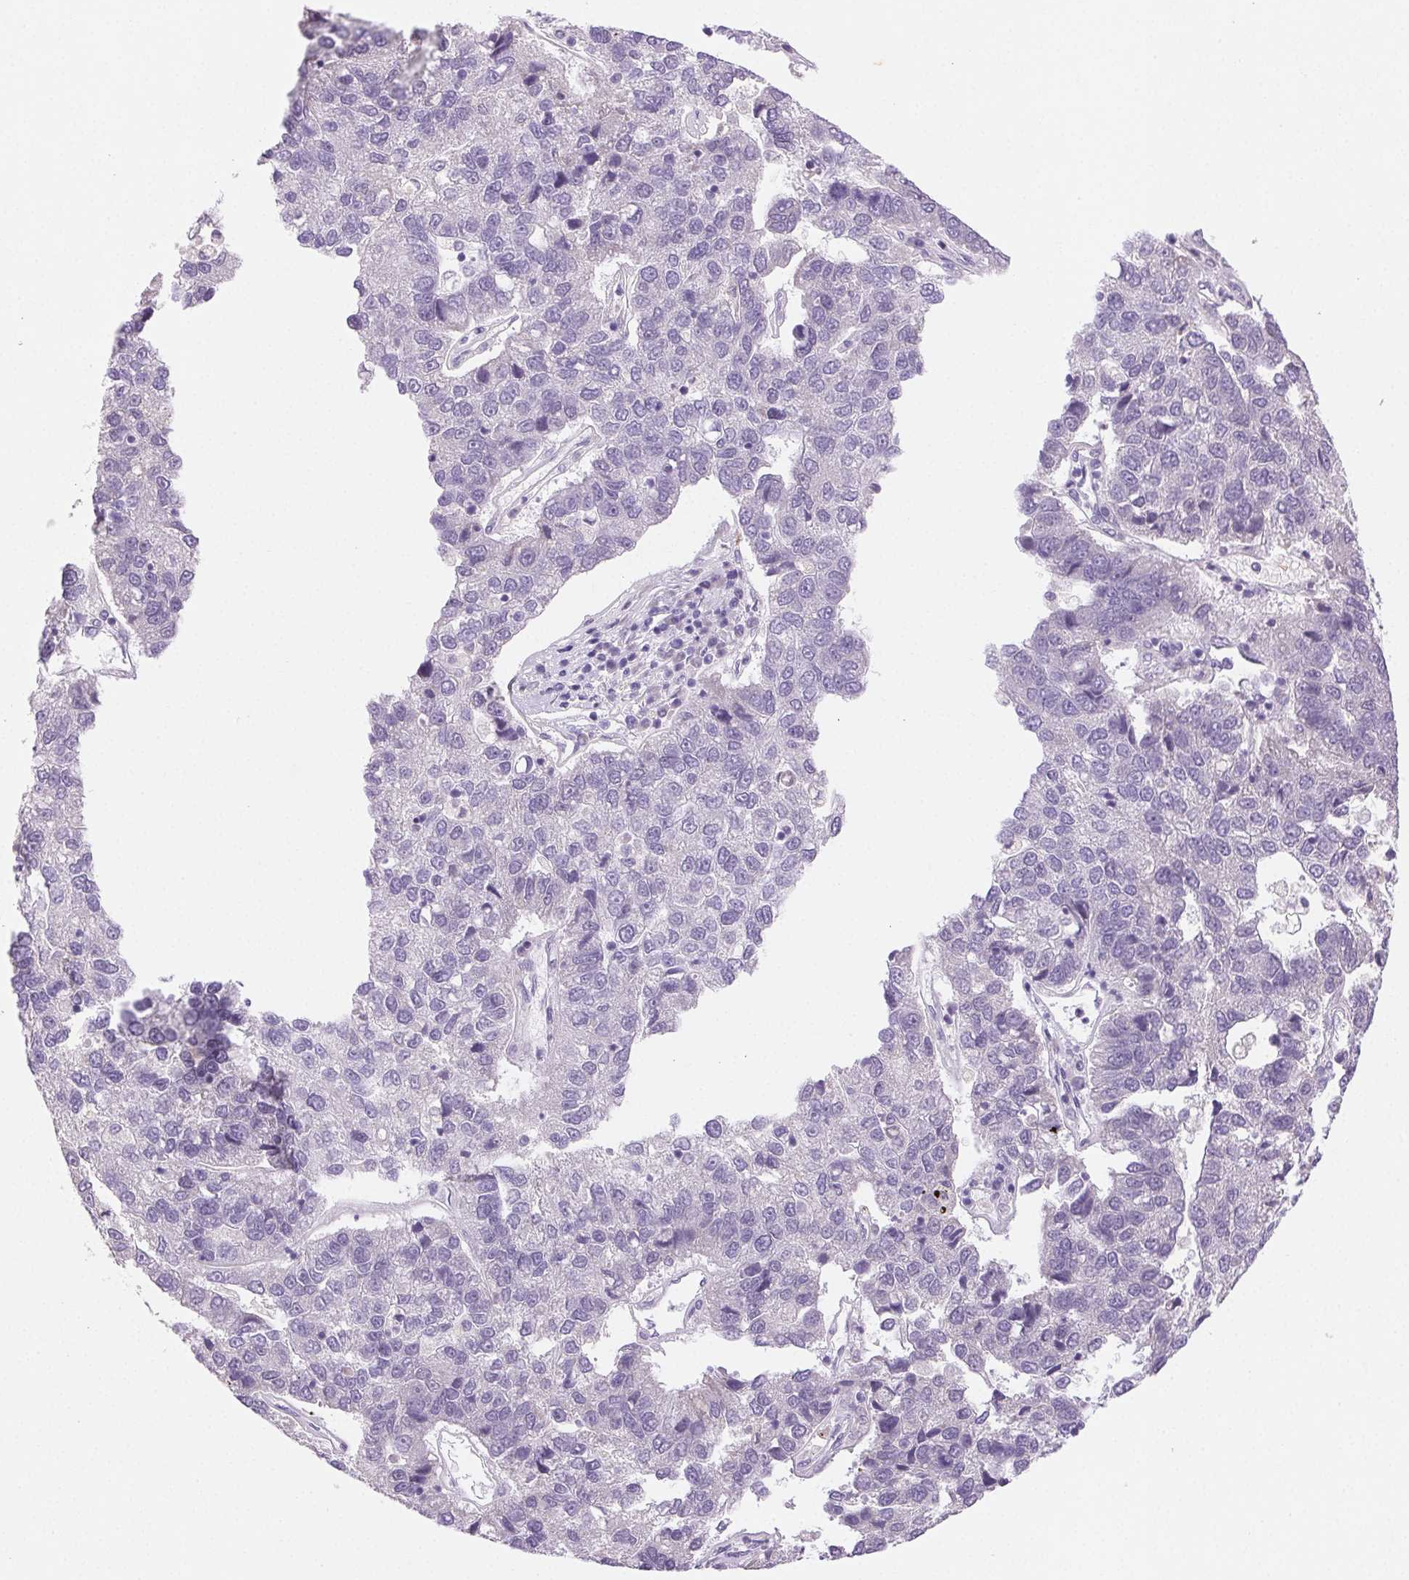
{"staining": {"intensity": "negative", "quantity": "none", "location": "none"}, "tissue": "pancreatic cancer", "cell_type": "Tumor cells", "image_type": "cancer", "snomed": [{"axis": "morphology", "description": "Adenocarcinoma, NOS"}, {"axis": "topography", "description": "Pancreas"}], "caption": "The IHC photomicrograph has no significant positivity in tumor cells of pancreatic cancer tissue.", "gene": "ARHGAP11B", "patient": {"sex": "female", "age": 61}}